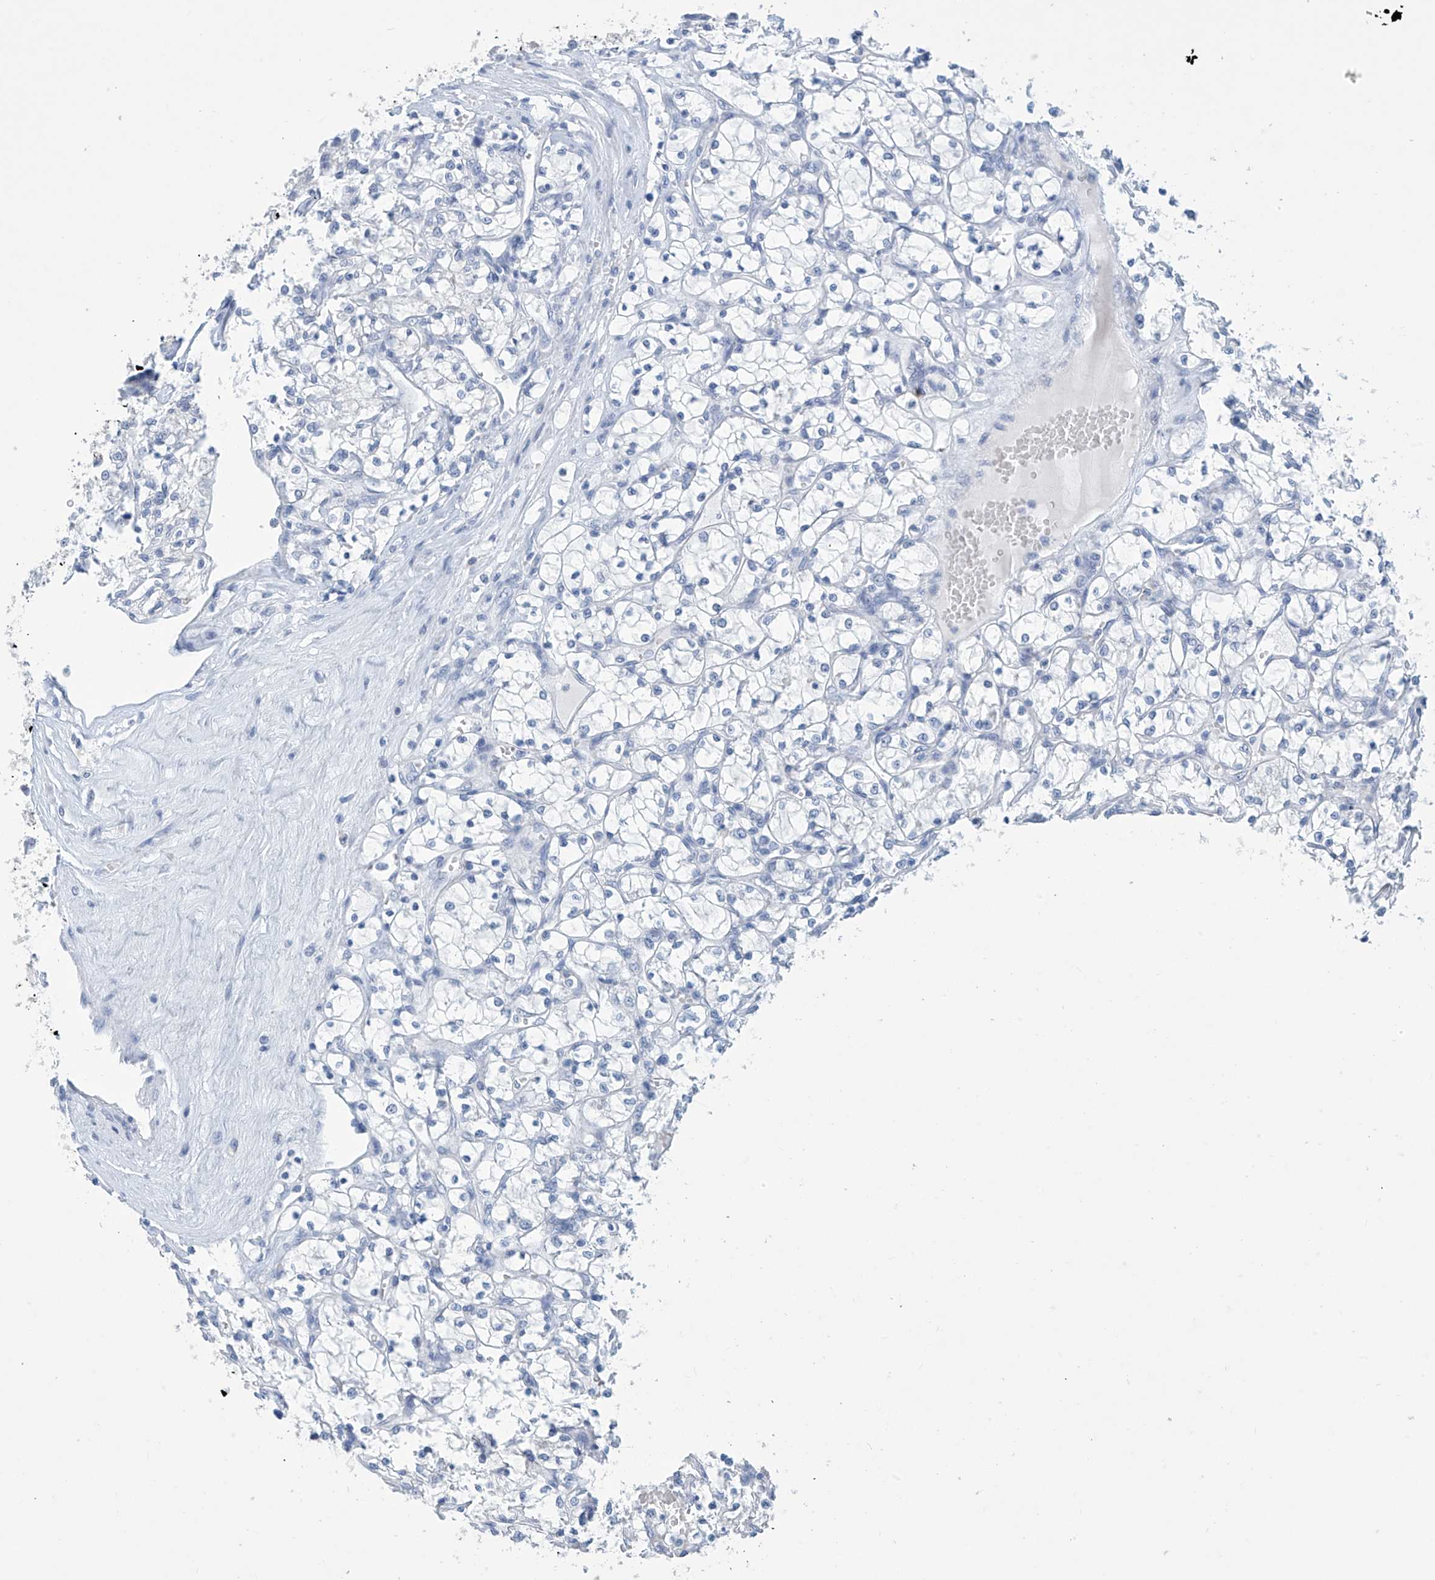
{"staining": {"intensity": "negative", "quantity": "none", "location": "none"}, "tissue": "renal cancer", "cell_type": "Tumor cells", "image_type": "cancer", "snomed": [{"axis": "morphology", "description": "Adenocarcinoma, NOS"}, {"axis": "topography", "description": "Kidney"}], "caption": "IHC image of human renal adenocarcinoma stained for a protein (brown), which demonstrates no expression in tumor cells.", "gene": "DSP", "patient": {"sex": "female", "age": 69}}